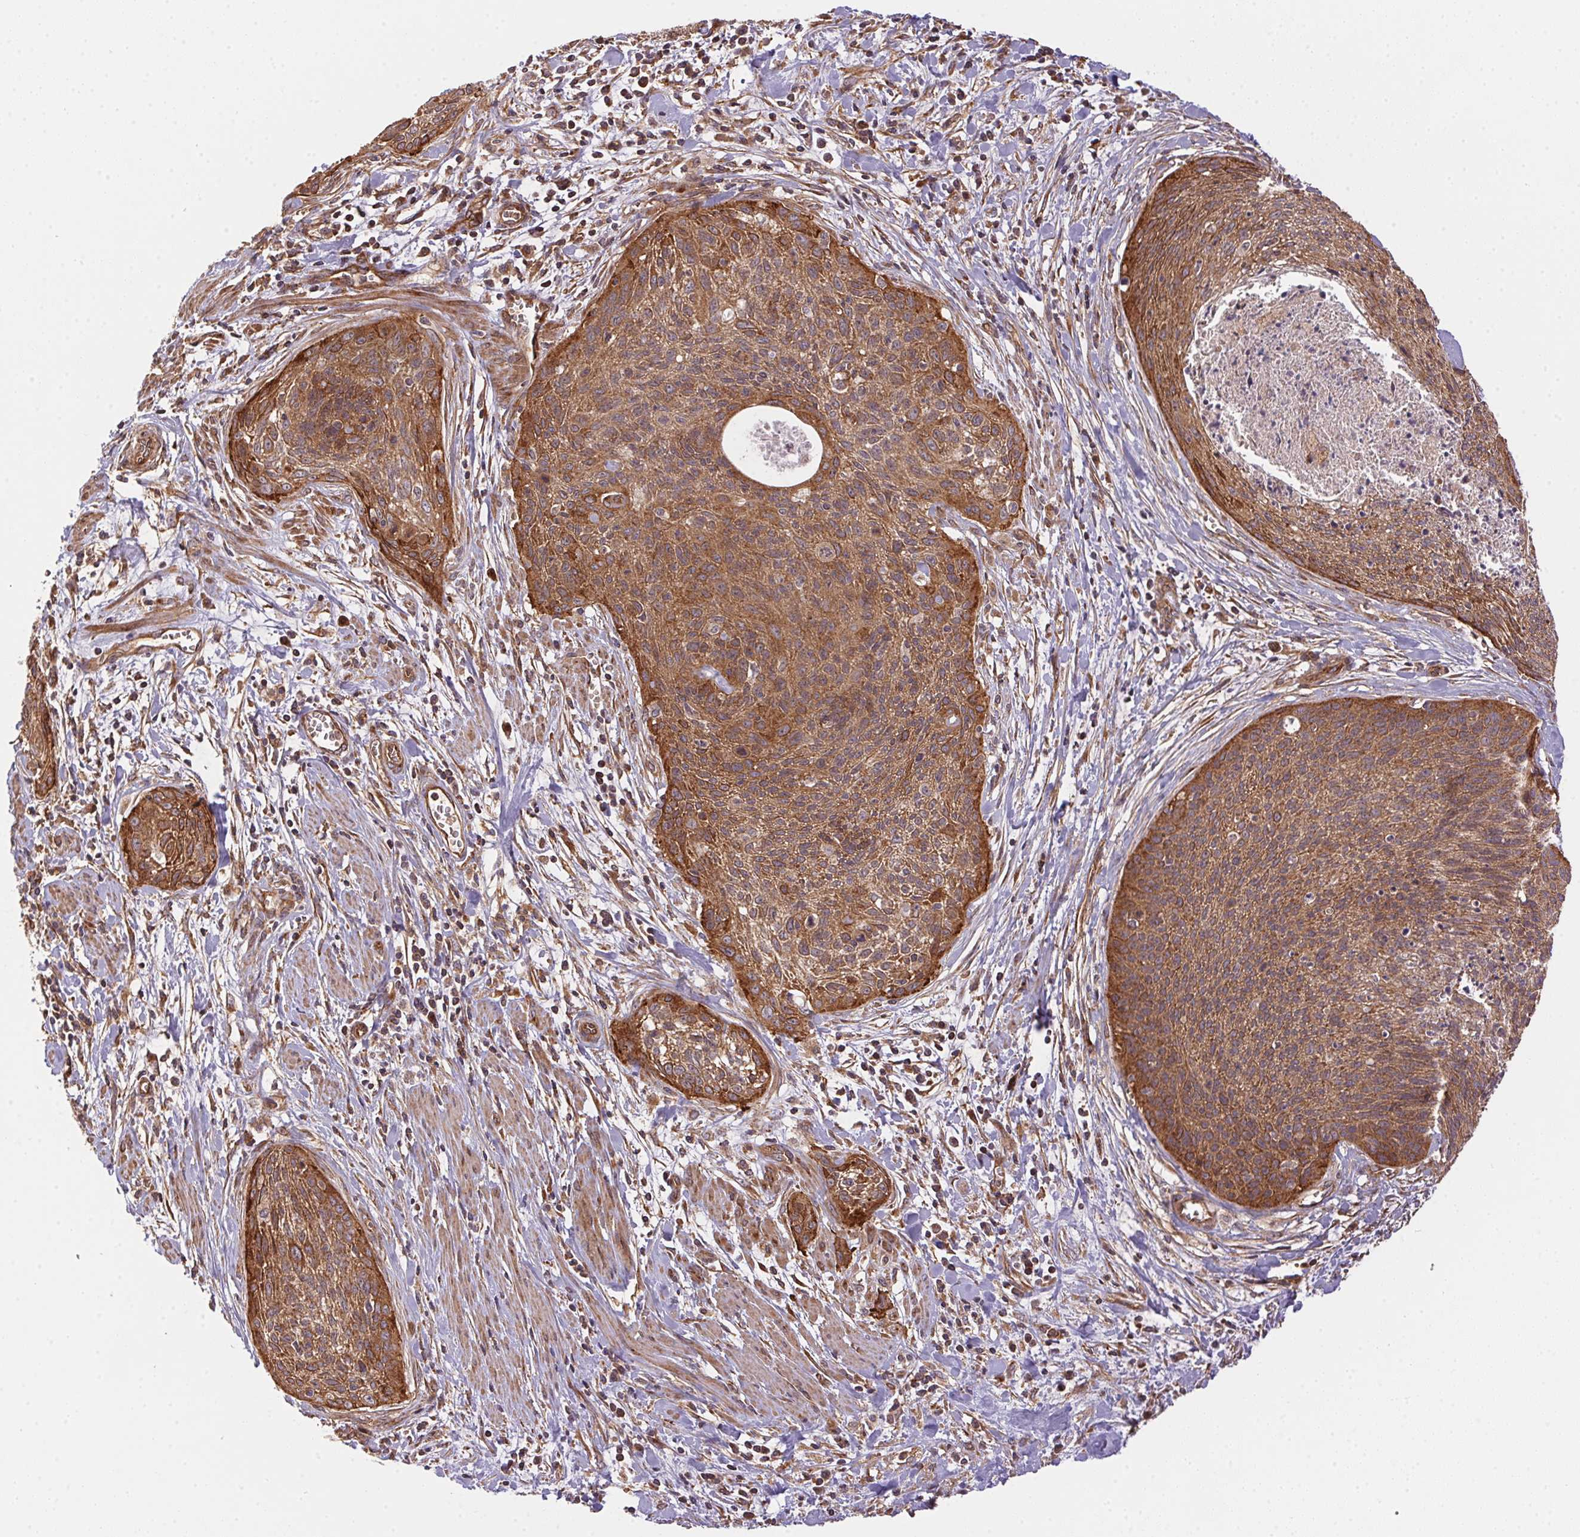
{"staining": {"intensity": "moderate", "quantity": ">75%", "location": "cytoplasmic/membranous"}, "tissue": "cervical cancer", "cell_type": "Tumor cells", "image_type": "cancer", "snomed": [{"axis": "morphology", "description": "Squamous cell carcinoma, NOS"}, {"axis": "topography", "description": "Cervix"}], "caption": "Immunohistochemical staining of squamous cell carcinoma (cervical) reveals moderate cytoplasmic/membranous protein expression in approximately >75% of tumor cells.", "gene": "USE1", "patient": {"sex": "female", "age": 55}}